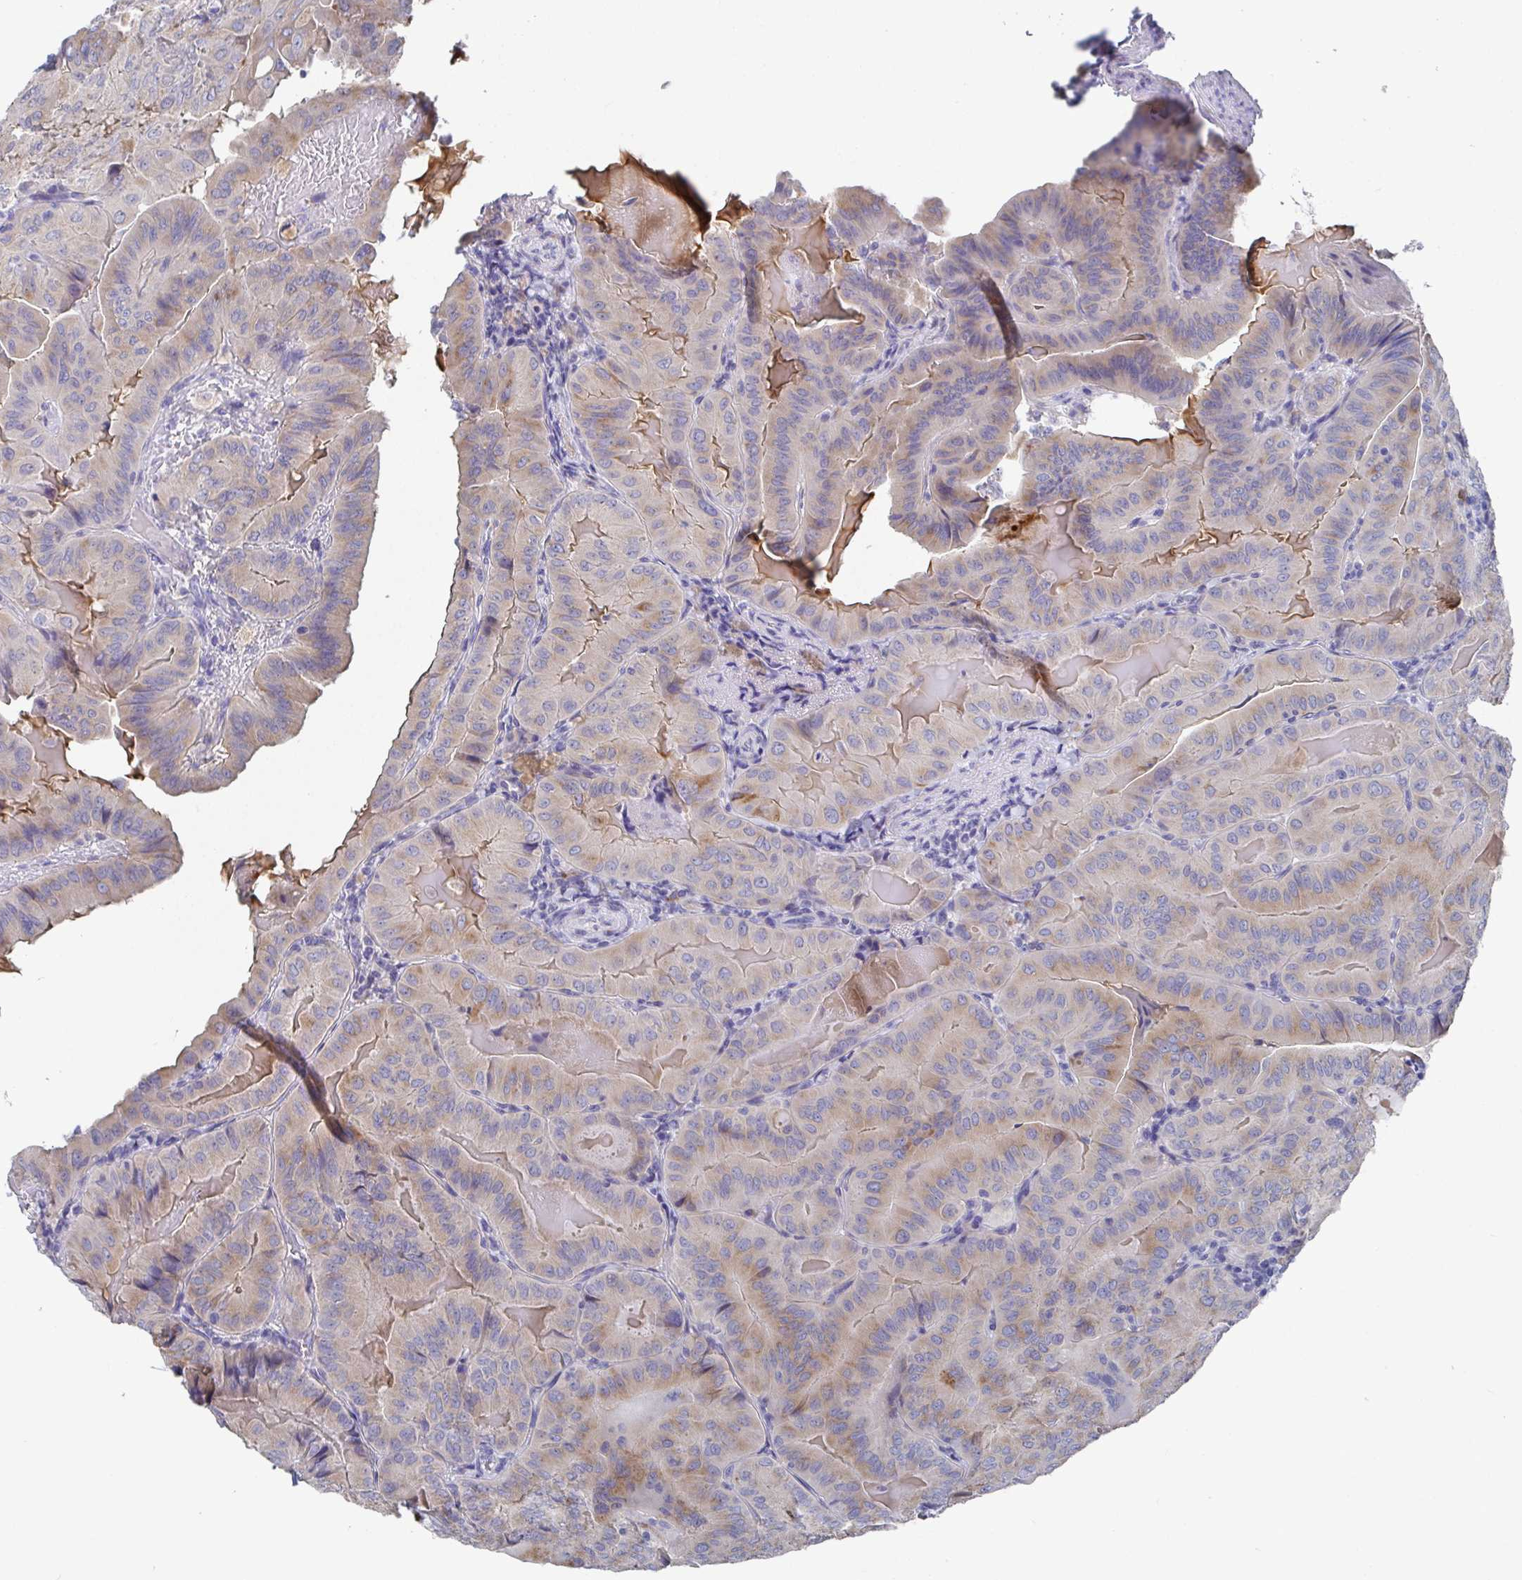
{"staining": {"intensity": "weak", "quantity": "25%-75%", "location": "cytoplasmic/membranous"}, "tissue": "thyroid cancer", "cell_type": "Tumor cells", "image_type": "cancer", "snomed": [{"axis": "morphology", "description": "Papillary adenocarcinoma, NOS"}, {"axis": "topography", "description": "Thyroid gland"}], "caption": "Protein staining of thyroid cancer tissue demonstrates weak cytoplasmic/membranous expression in about 25%-75% of tumor cells. (DAB (3,3'-diaminobenzidine) IHC, brown staining for protein, blue staining for nuclei).", "gene": "TAS2R39", "patient": {"sex": "female", "age": 68}}